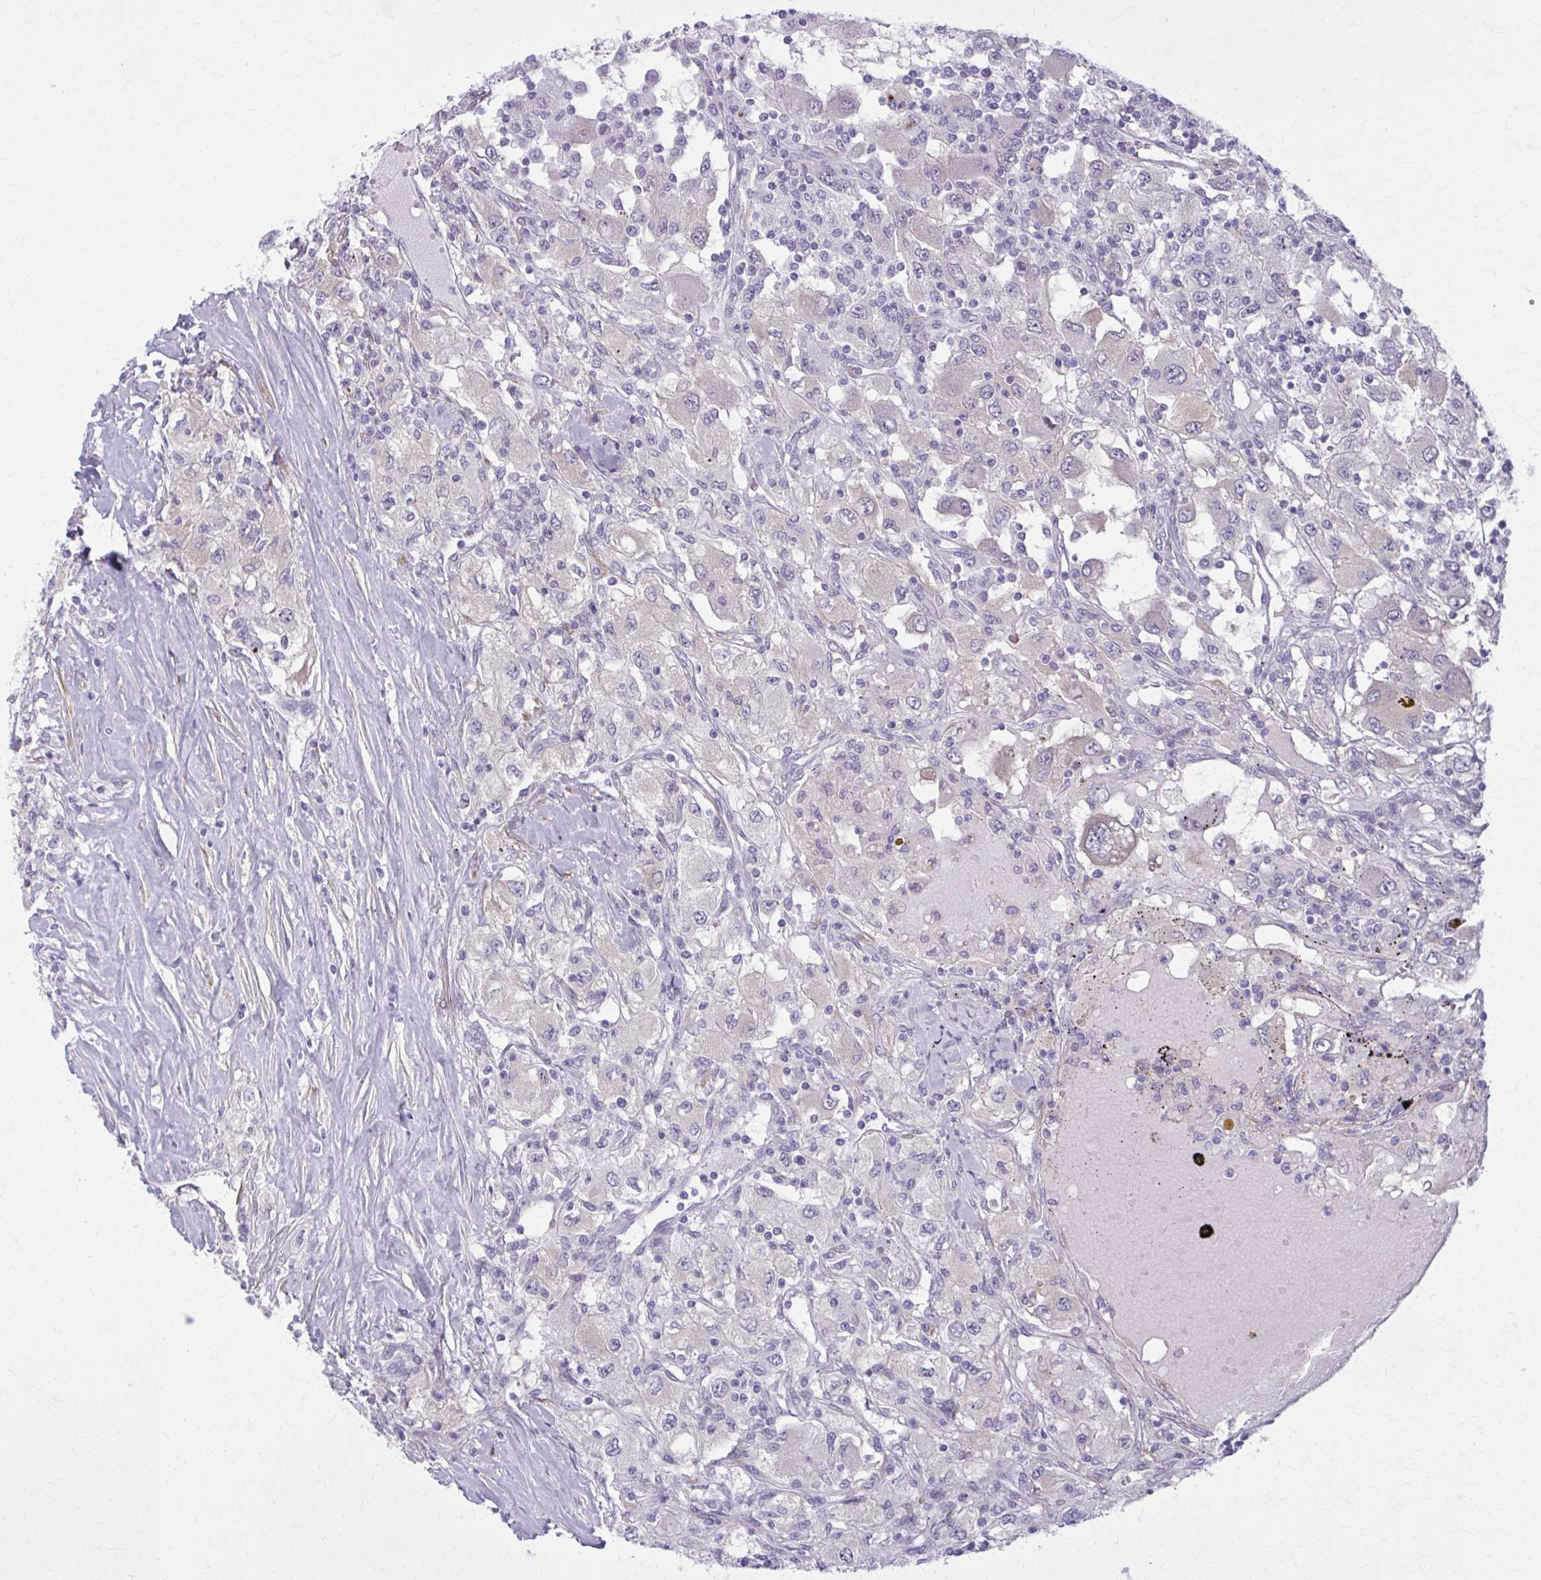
{"staining": {"intensity": "negative", "quantity": "none", "location": "none"}, "tissue": "renal cancer", "cell_type": "Tumor cells", "image_type": "cancer", "snomed": [{"axis": "morphology", "description": "Adenocarcinoma, NOS"}, {"axis": "topography", "description": "Kidney"}], "caption": "A photomicrograph of renal adenocarcinoma stained for a protein reveals no brown staining in tumor cells.", "gene": "NUMBL", "patient": {"sex": "female", "age": 67}}